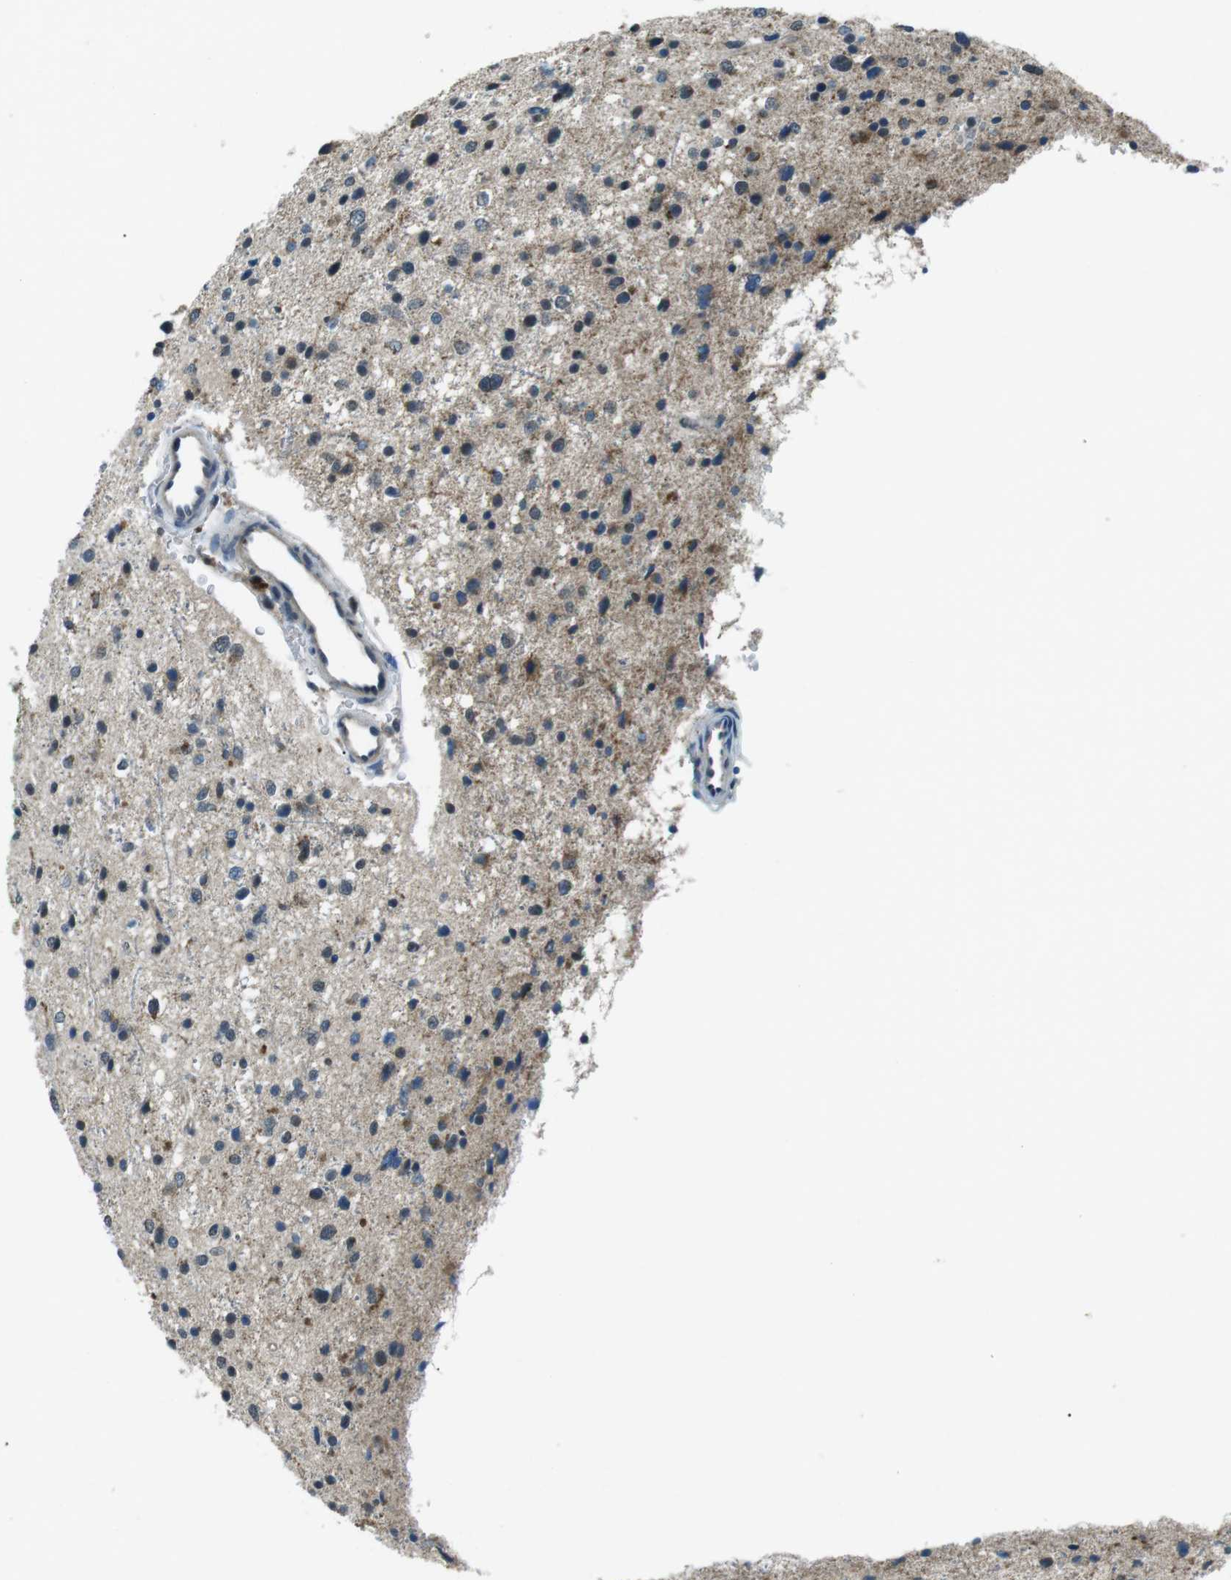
{"staining": {"intensity": "weak", "quantity": "<25%", "location": "cytoplasmic/membranous"}, "tissue": "glioma", "cell_type": "Tumor cells", "image_type": "cancer", "snomed": [{"axis": "morphology", "description": "Glioma, malignant, Low grade"}, {"axis": "topography", "description": "Brain"}], "caption": "This is an immunohistochemistry photomicrograph of human malignant low-grade glioma. There is no staining in tumor cells.", "gene": "FAM3B", "patient": {"sex": "female", "age": 37}}